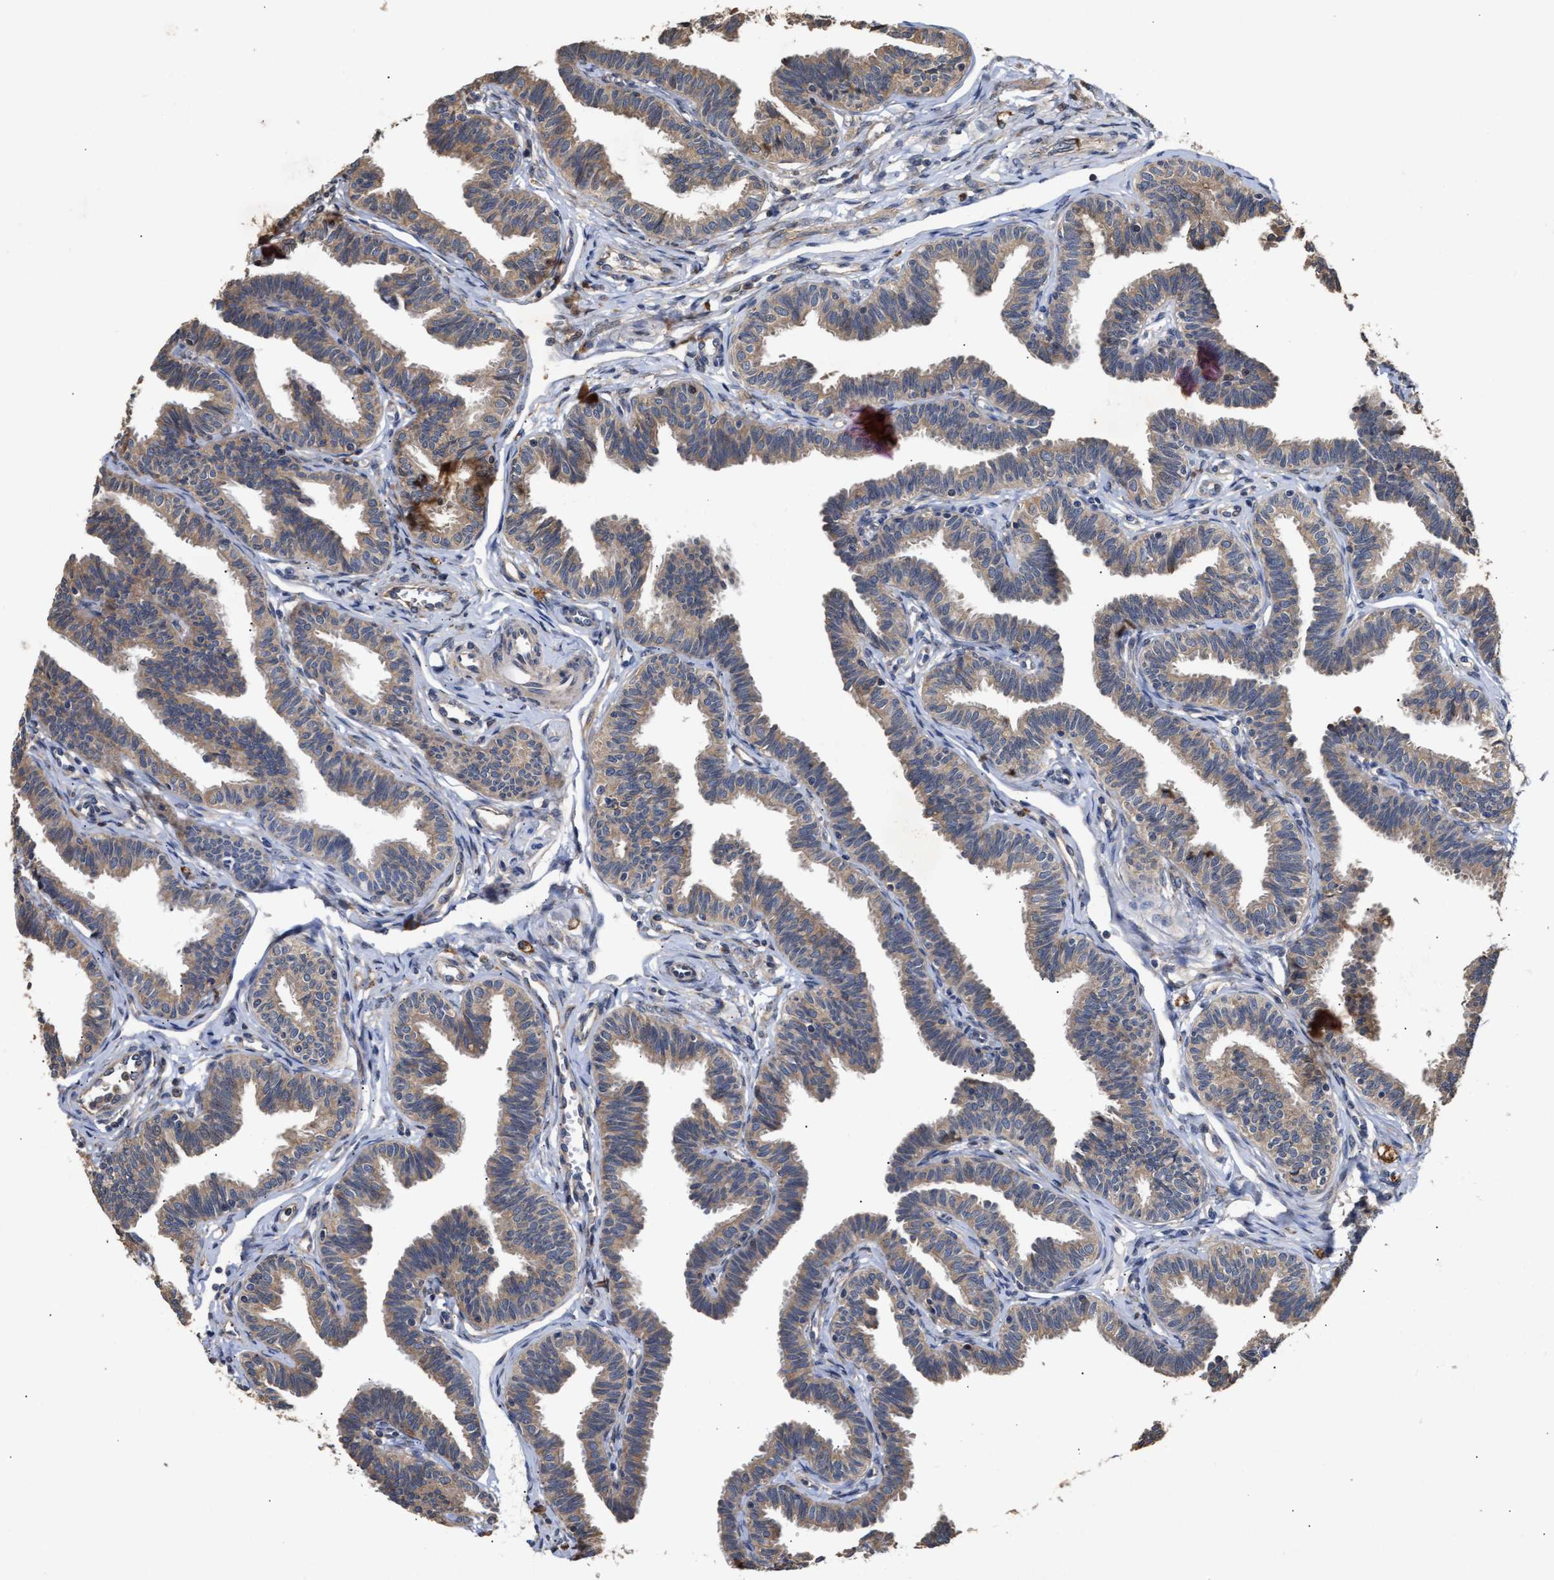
{"staining": {"intensity": "moderate", "quantity": ">75%", "location": "cytoplasmic/membranous"}, "tissue": "fallopian tube", "cell_type": "Glandular cells", "image_type": "normal", "snomed": [{"axis": "morphology", "description": "Normal tissue, NOS"}, {"axis": "topography", "description": "Fallopian tube"}, {"axis": "topography", "description": "Ovary"}], "caption": "A brown stain shows moderate cytoplasmic/membranous positivity of a protein in glandular cells of unremarkable fallopian tube. (DAB (3,3'-diaminobenzidine) IHC with brightfield microscopy, high magnification).", "gene": "GOSR1", "patient": {"sex": "female", "age": 23}}